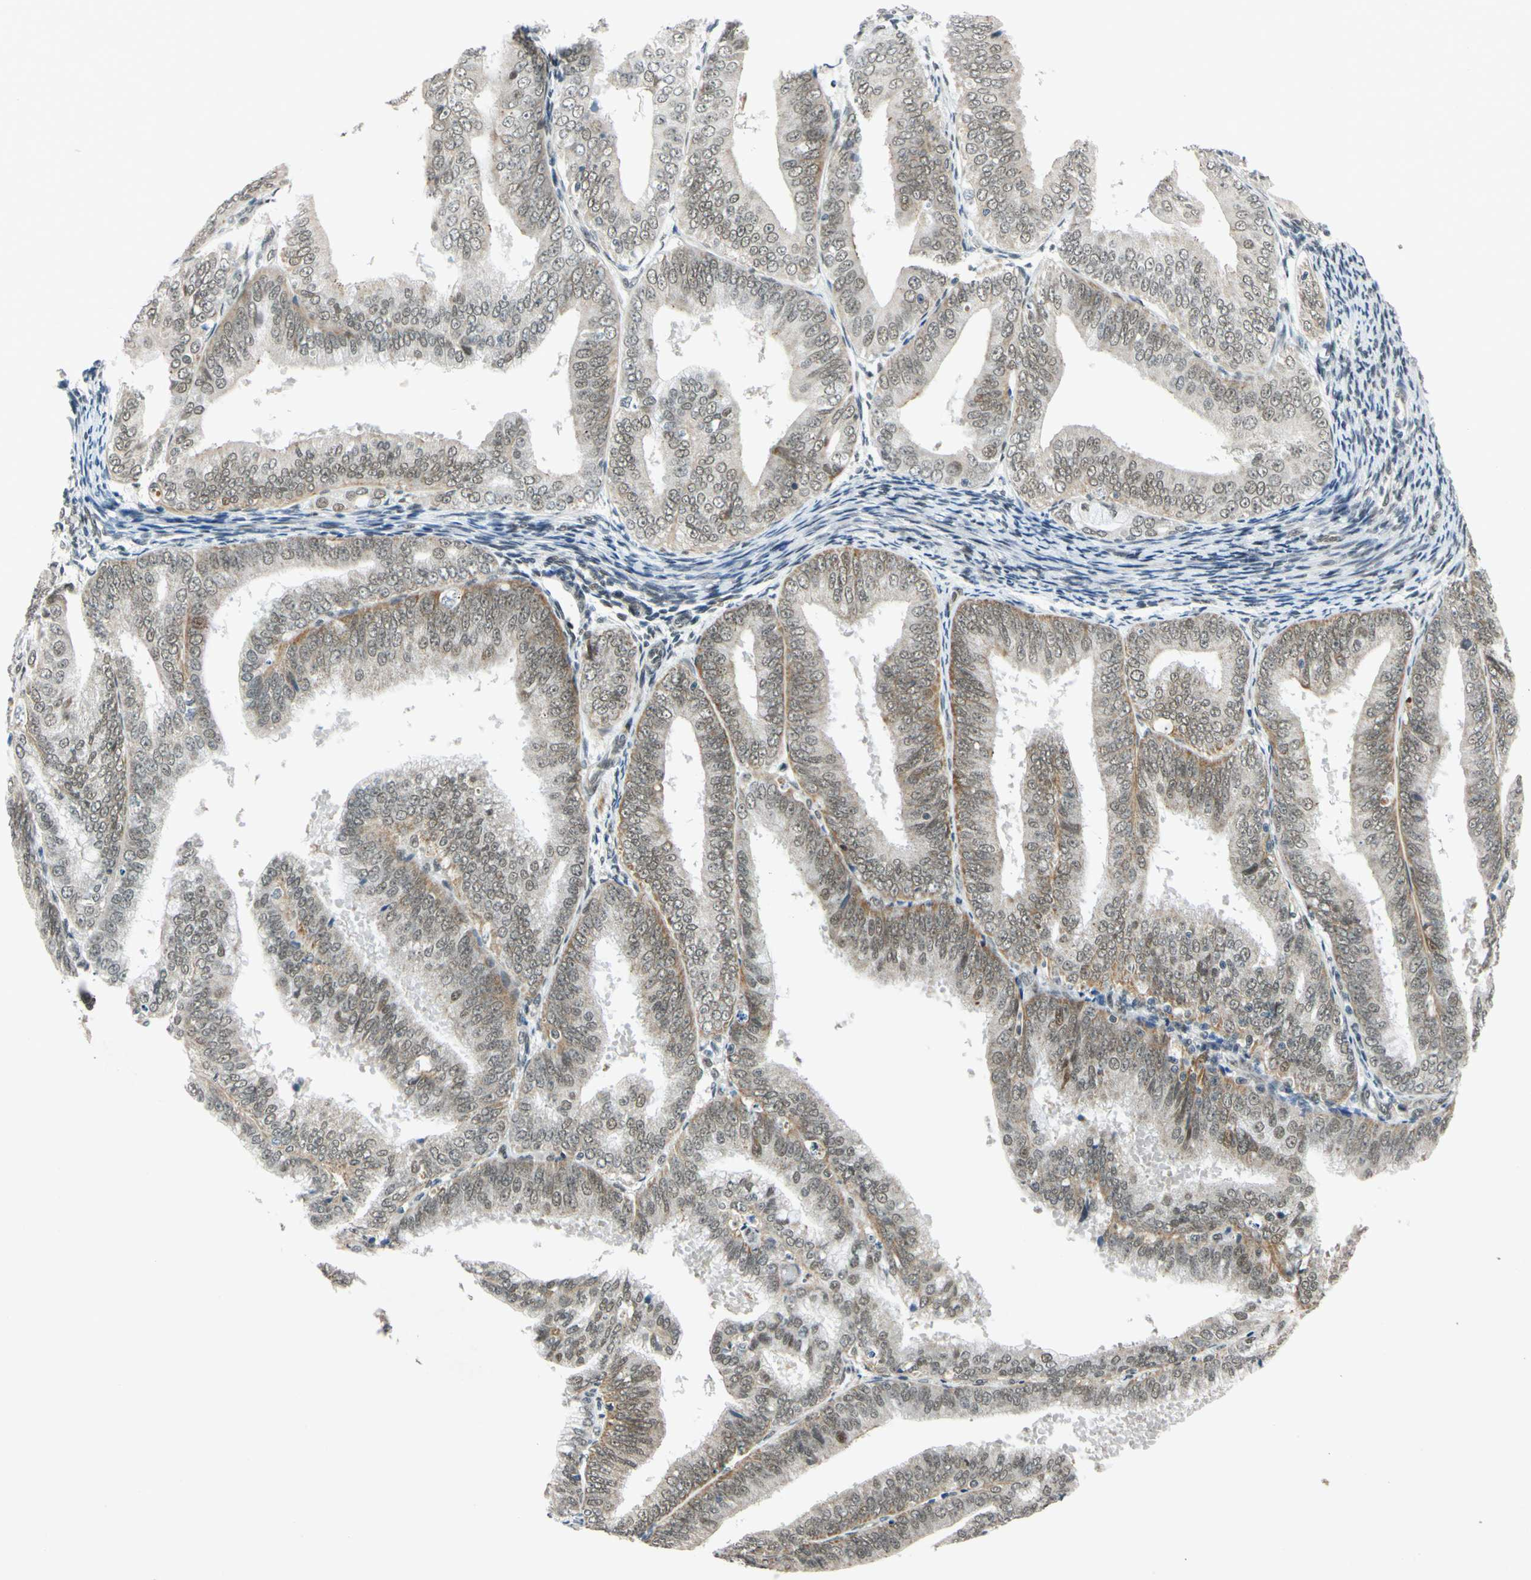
{"staining": {"intensity": "moderate", "quantity": ">75%", "location": "cytoplasmic/membranous,nuclear"}, "tissue": "endometrial cancer", "cell_type": "Tumor cells", "image_type": "cancer", "snomed": [{"axis": "morphology", "description": "Adenocarcinoma, NOS"}, {"axis": "topography", "description": "Endometrium"}], "caption": "Immunohistochemistry (IHC) (DAB) staining of human endometrial adenocarcinoma exhibits moderate cytoplasmic/membranous and nuclear protein staining in approximately >75% of tumor cells.", "gene": "POGZ", "patient": {"sex": "female", "age": 63}}